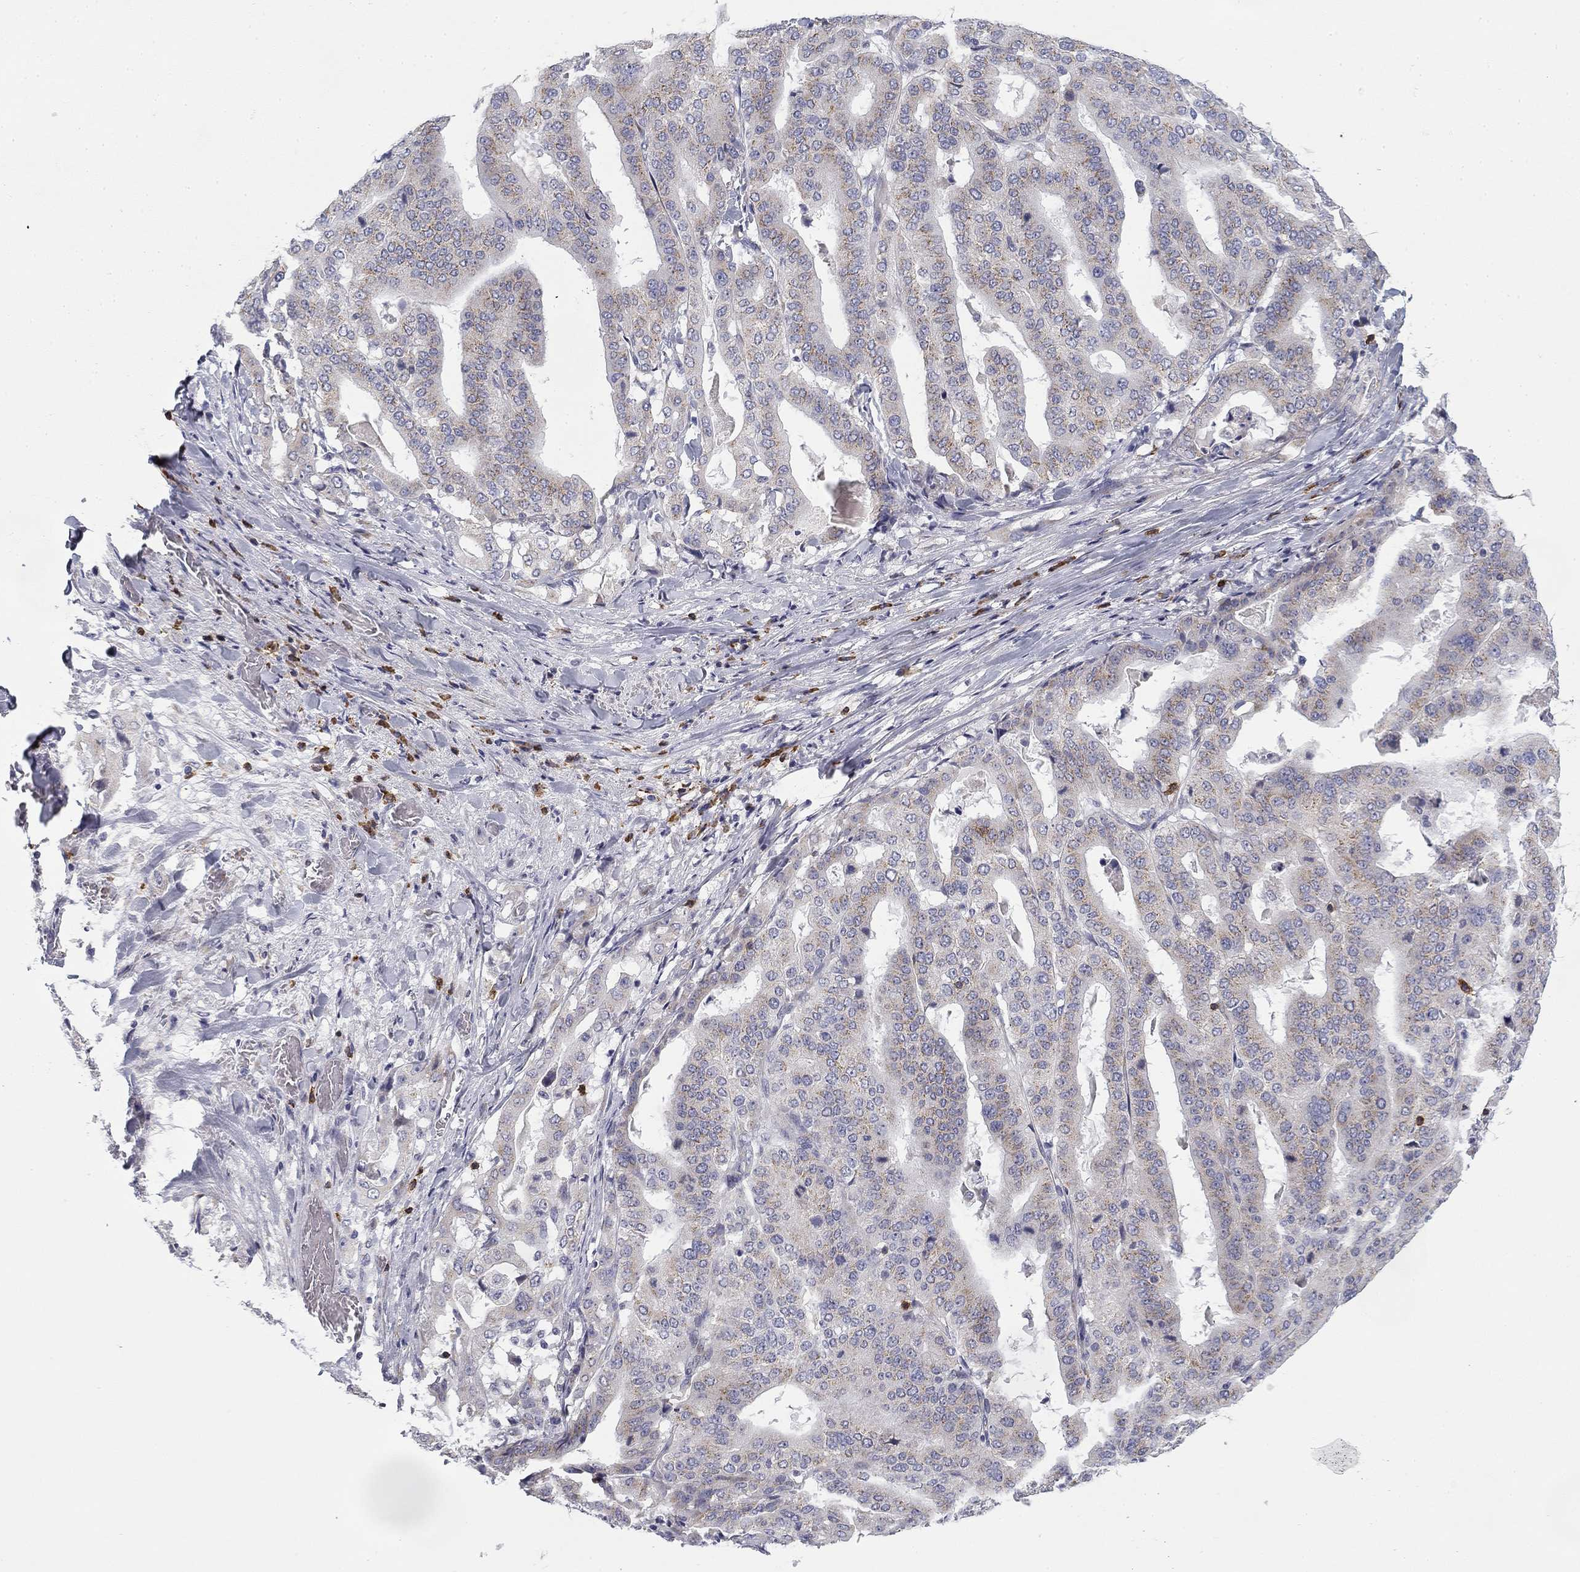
{"staining": {"intensity": "weak", "quantity": "<25%", "location": "cytoplasmic/membranous"}, "tissue": "stomach cancer", "cell_type": "Tumor cells", "image_type": "cancer", "snomed": [{"axis": "morphology", "description": "Adenocarcinoma, NOS"}, {"axis": "topography", "description": "Stomach"}], "caption": "Human stomach adenocarcinoma stained for a protein using IHC exhibits no staining in tumor cells.", "gene": "TRAT1", "patient": {"sex": "male", "age": 48}}